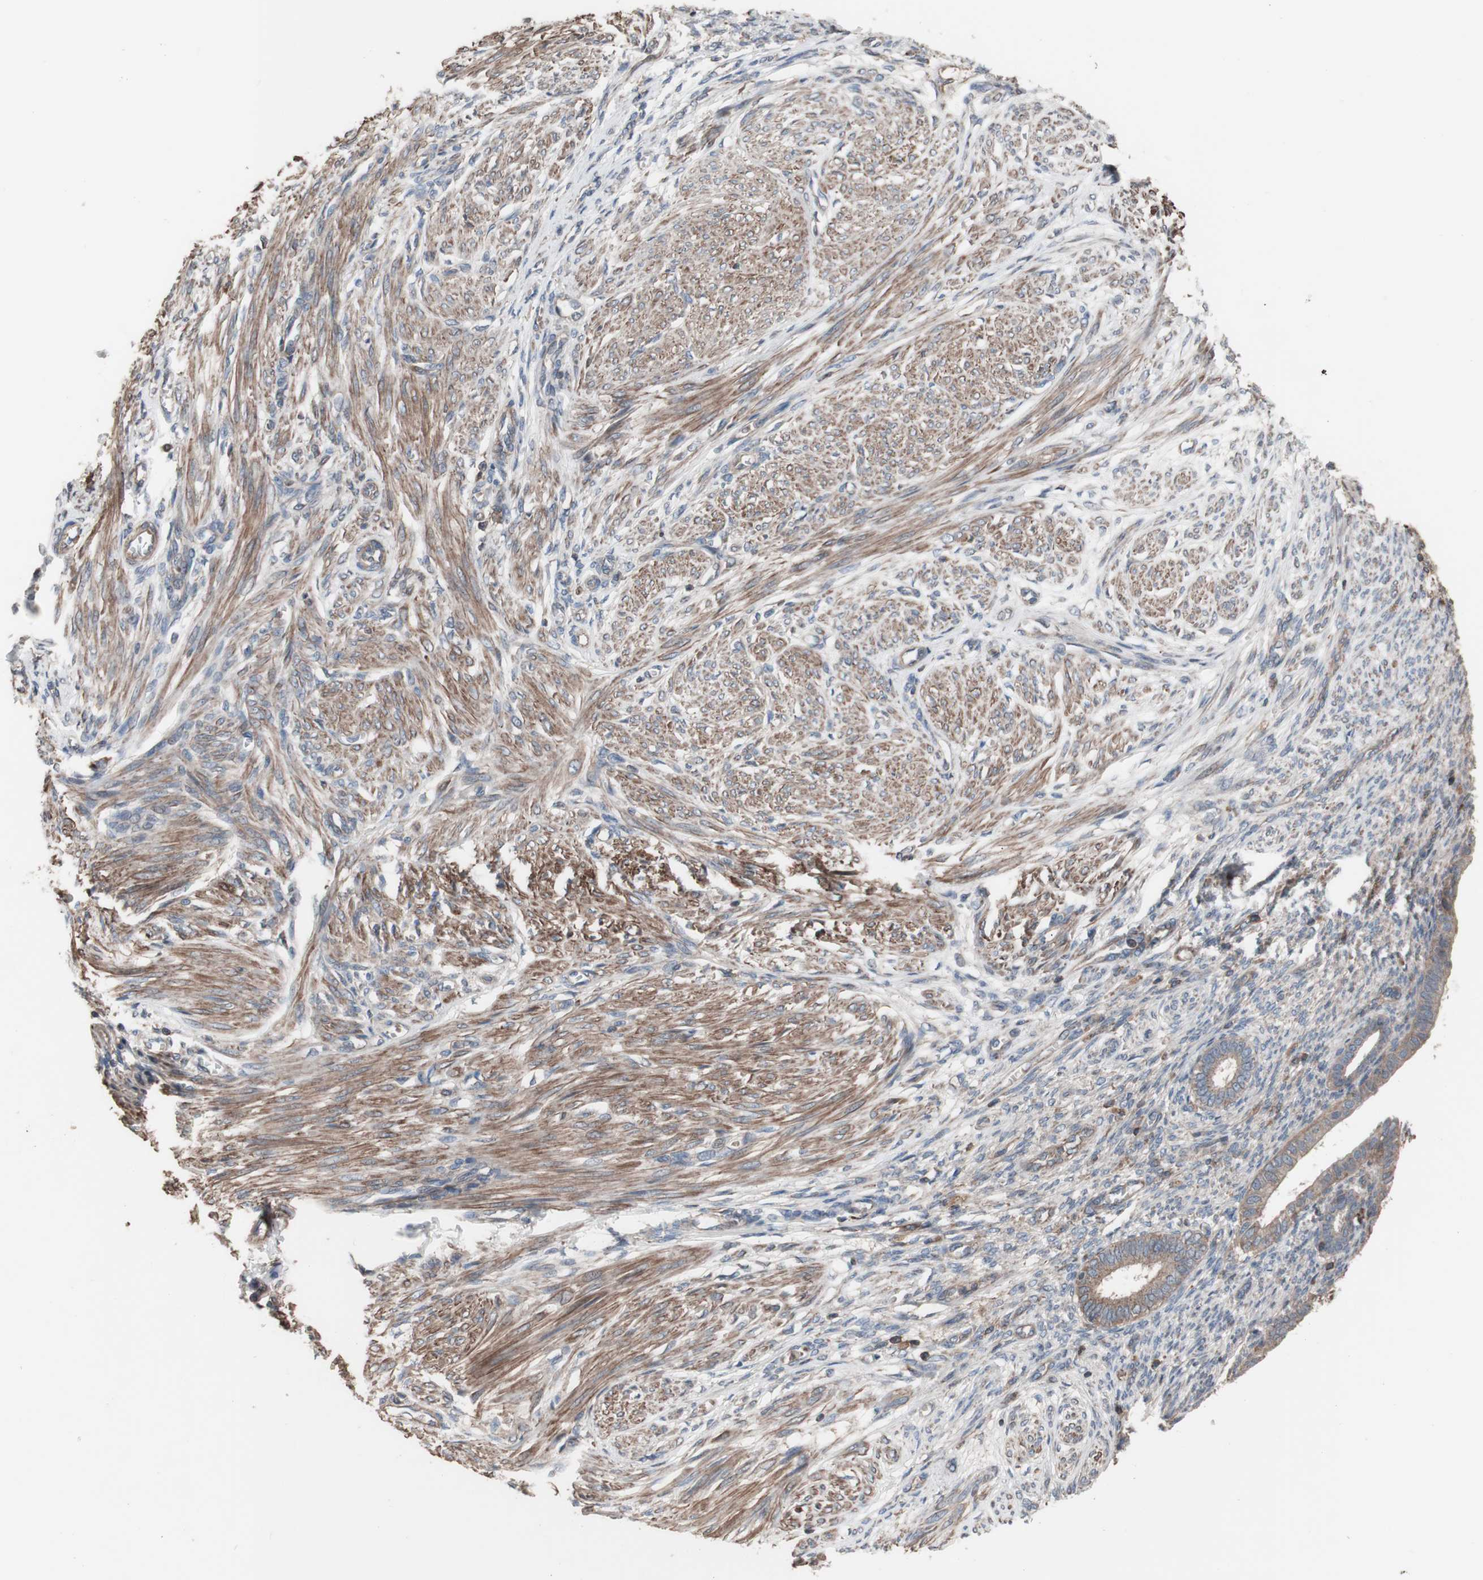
{"staining": {"intensity": "moderate", "quantity": "25%-75%", "location": "cytoplasmic/membranous"}, "tissue": "endometrium", "cell_type": "Cells in endometrial stroma", "image_type": "normal", "snomed": [{"axis": "morphology", "description": "Normal tissue, NOS"}, {"axis": "topography", "description": "Endometrium"}], "caption": "DAB immunohistochemical staining of benign human endometrium demonstrates moderate cytoplasmic/membranous protein positivity in approximately 25%-75% of cells in endometrial stroma.", "gene": "COPB1", "patient": {"sex": "female", "age": 72}}